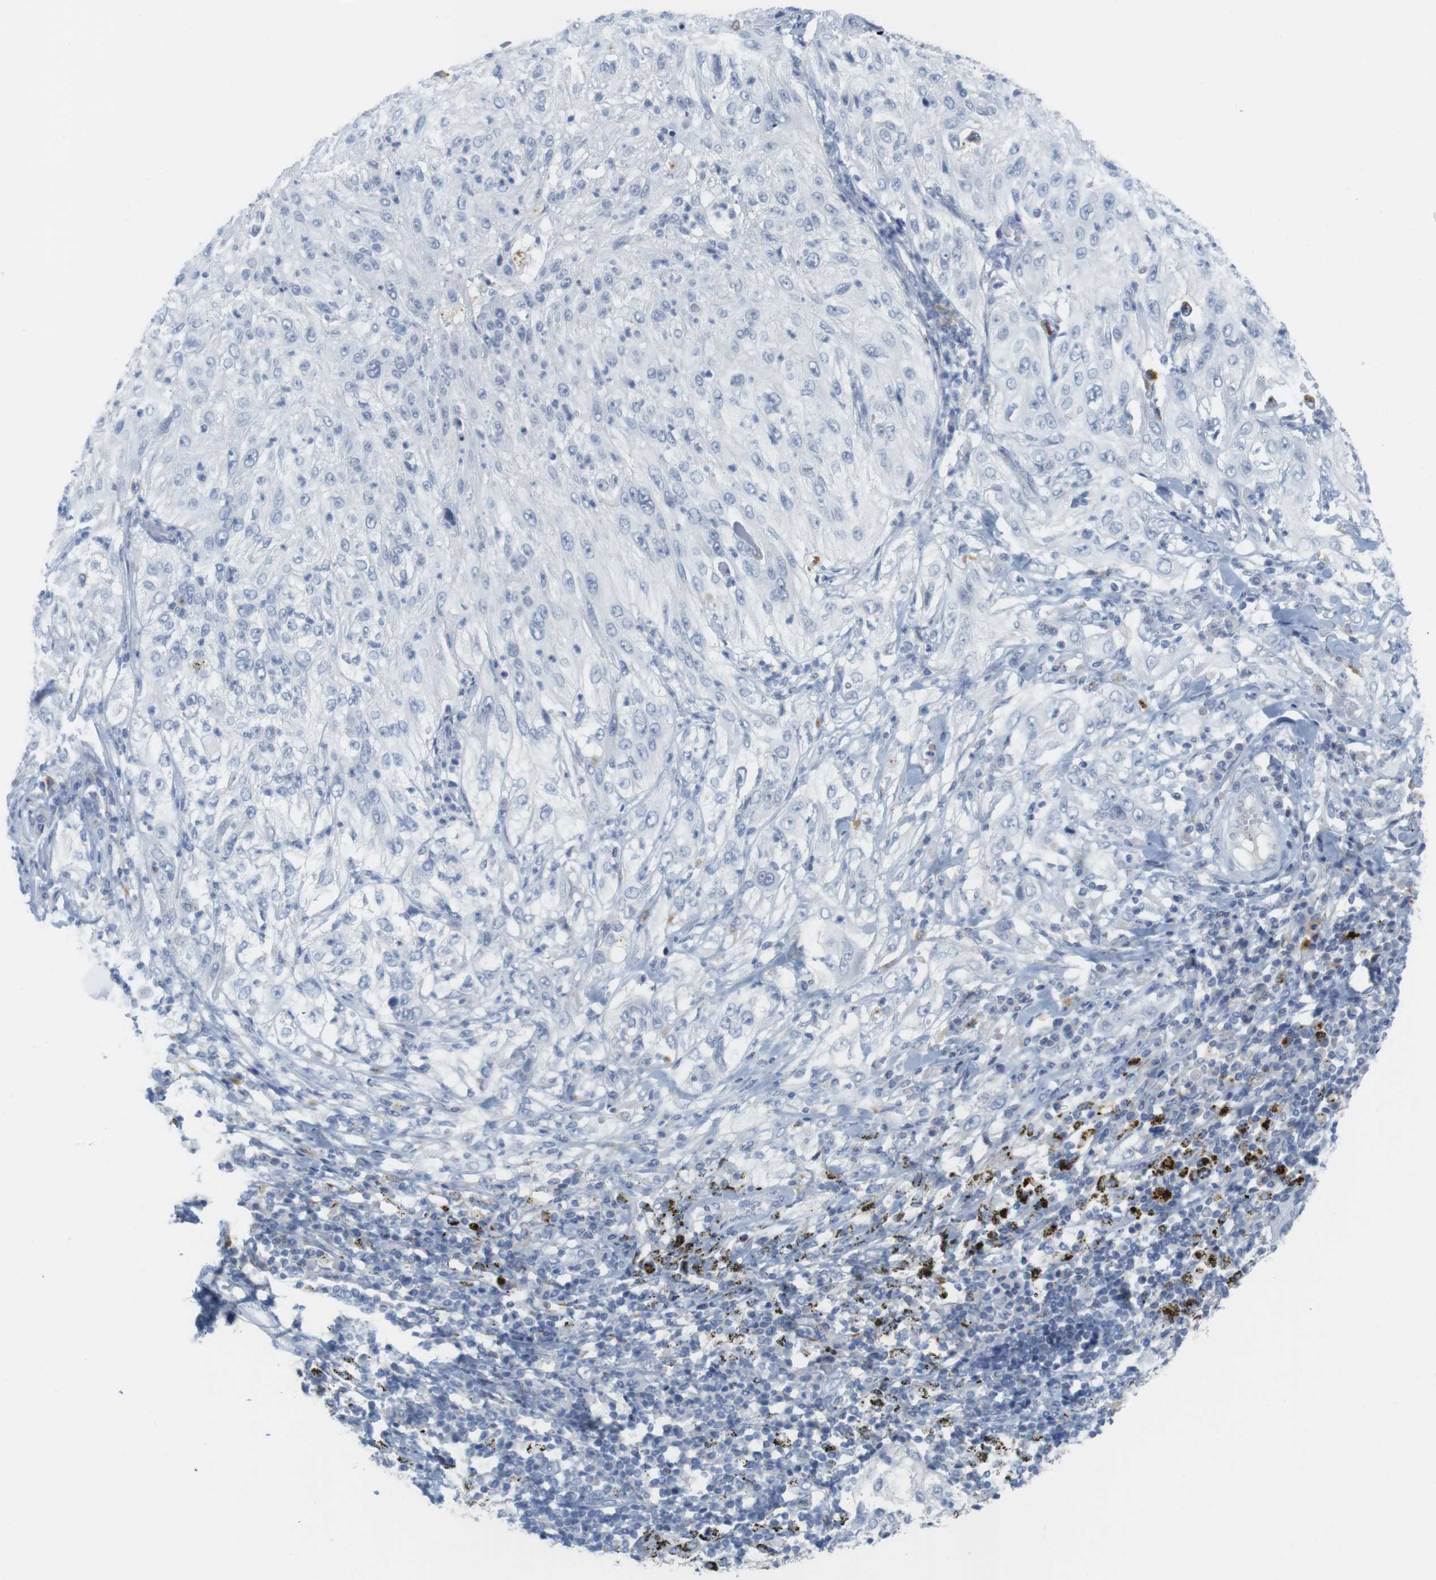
{"staining": {"intensity": "negative", "quantity": "none", "location": "none"}, "tissue": "lung cancer", "cell_type": "Tumor cells", "image_type": "cancer", "snomed": [{"axis": "morphology", "description": "Inflammation, NOS"}, {"axis": "morphology", "description": "Squamous cell carcinoma, NOS"}, {"axis": "topography", "description": "Lymph node"}, {"axis": "topography", "description": "Soft tissue"}, {"axis": "topography", "description": "Lung"}], "caption": "This is an IHC histopathology image of lung cancer (squamous cell carcinoma). There is no positivity in tumor cells.", "gene": "YIPF1", "patient": {"sex": "male", "age": 66}}